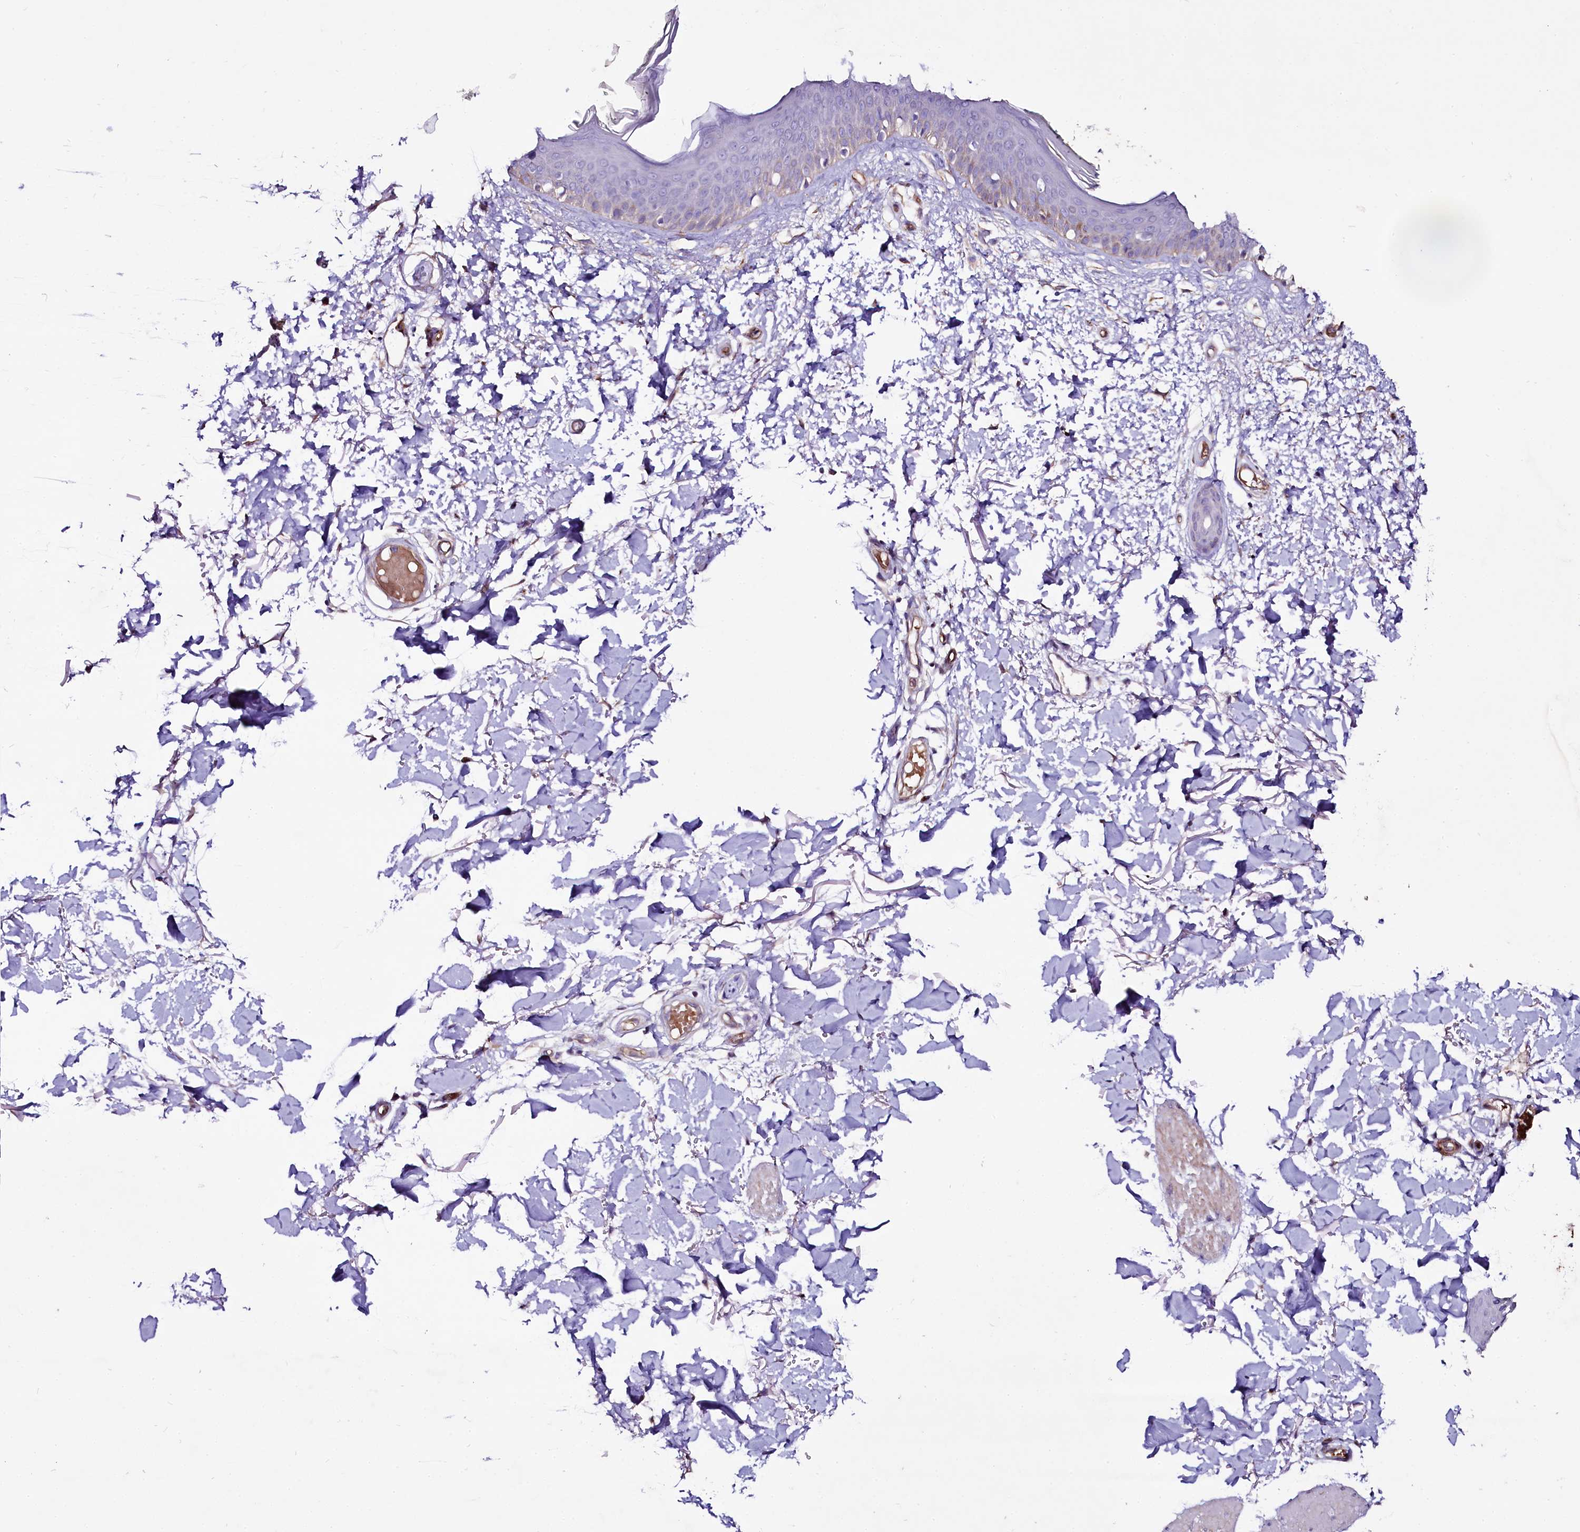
{"staining": {"intensity": "moderate", "quantity": ">75%", "location": "cytoplasmic/membranous"}, "tissue": "skin", "cell_type": "Fibroblasts", "image_type": "normal", "snomed": [{"axis": "morphology", "description": "Normal tissue, NOS"}, {"axis": "topography", "description": "Skin"}], "caption": "IHC of unremarkable human skin exhibits medium levels of moderate cytoplasmic/membranous expression in approximately >75% of fibroblasts.", "gene": "MEX3C", "patient": {"sex": "male", "age": 62}}